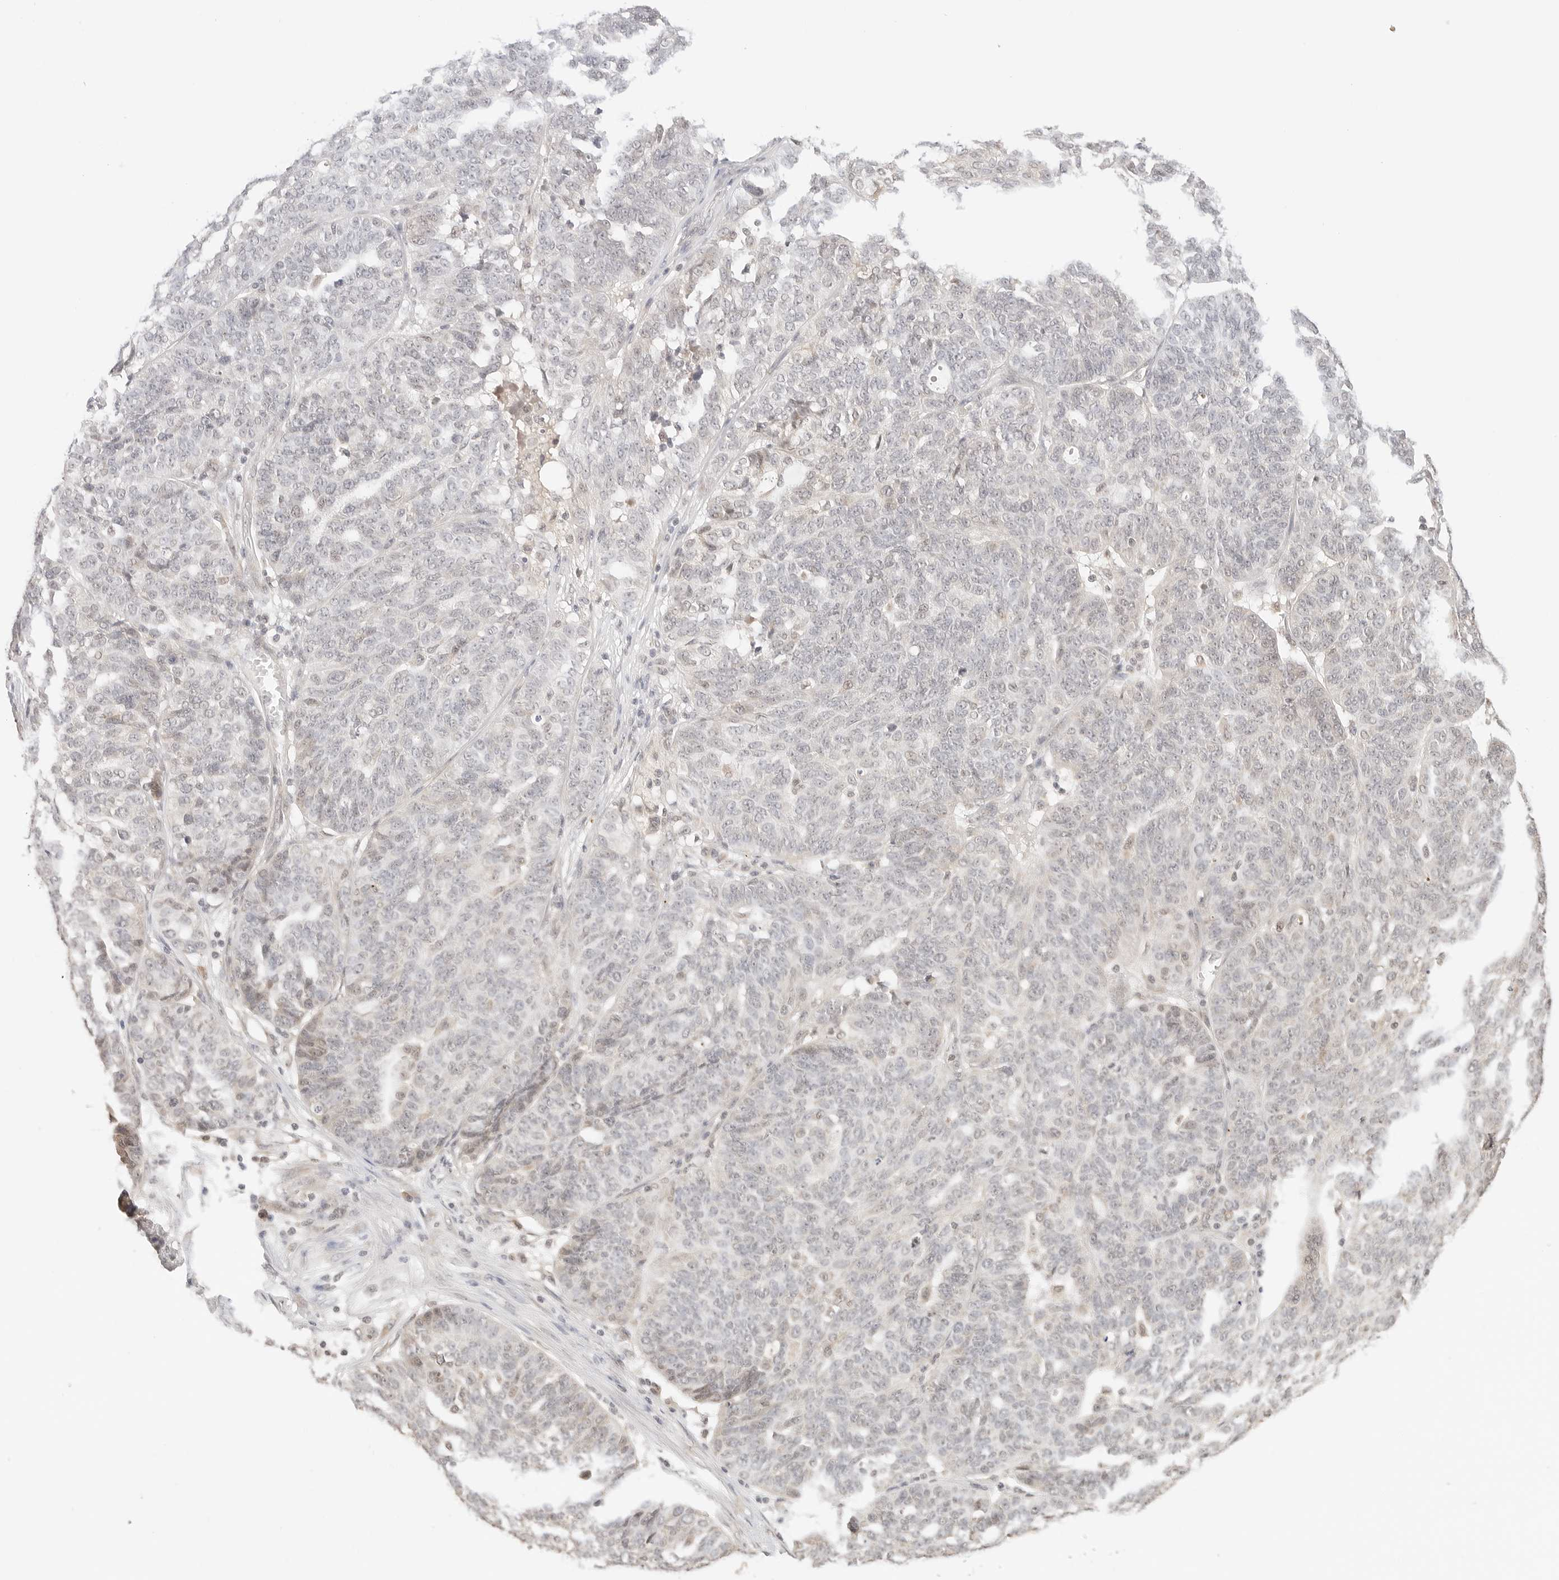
{"staining": {"intensity": "negative", "quantity": "none", "location": "none"}, "tissue": "ovarian cancer", "cell_type": "Tumor cells", "image_type": "cancer", "snomed": [{"axis": "morphology", "description": "Cystadenocarcinoma, serous, NOS"}, {"axis": "topography", "description": "Ovary"}], "caption": "Immunohistochemical staining of serous cystadenocarcinoma (ovarian) reveals no significant positivity in tumor cells. The staining was performed using DAB to visualize the protein expression in brown, while the nuclei were stained in blue with hematoxylin (Magnification: 20x).", "gene": "SEPTIN4", "patient": {"sex": "female", "age": 59}}